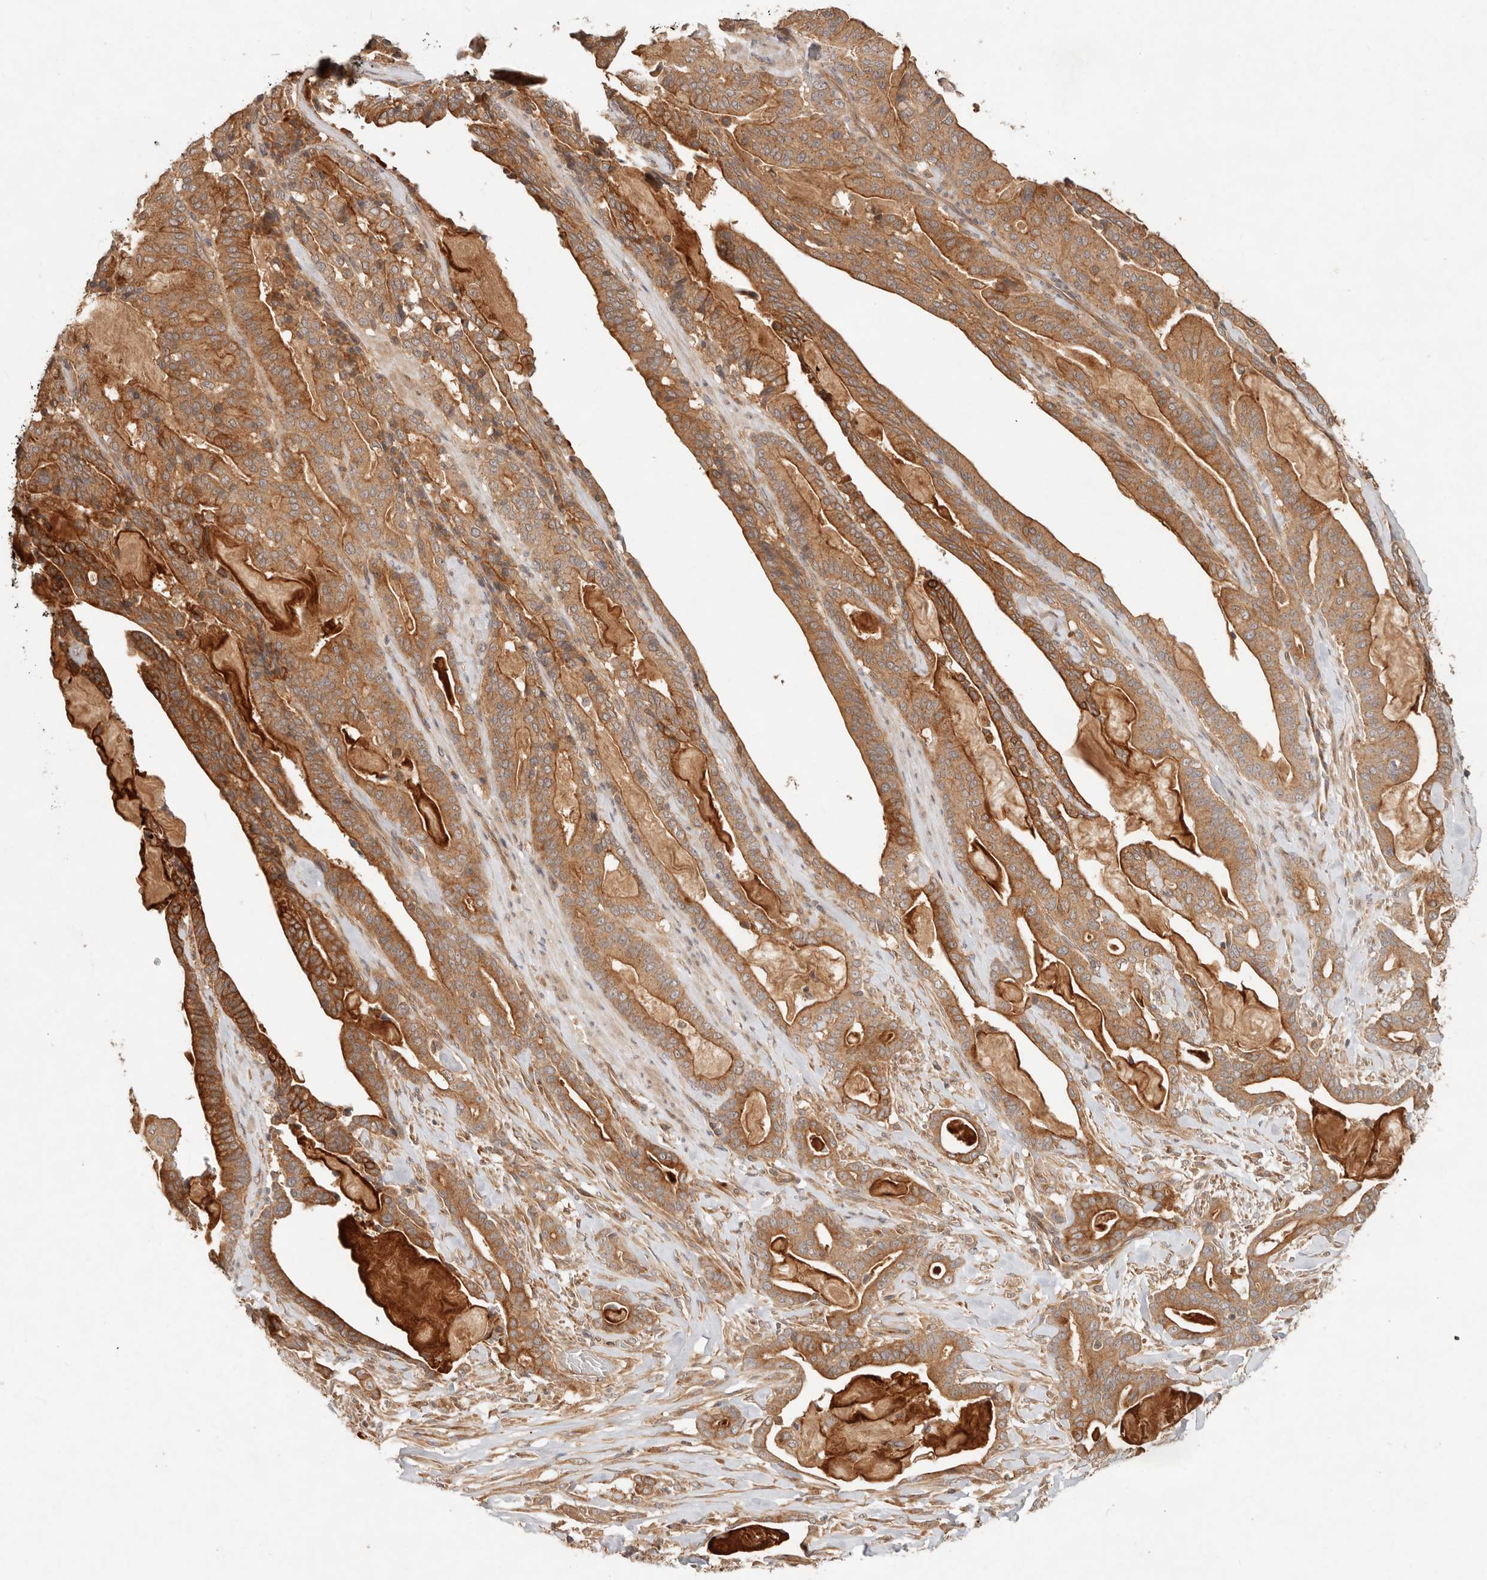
{"staining": {"intensity": "strong", "quantity": ">75%", "location": "cytoplasmic/membranous"}, "tissue": "pancreatic cancer", "cell_type": "Tumor cells", "image_type": "cancer", "snomed": [{"axis": "morphology", "description": "Adenocarcinoma, NOS"}, {"axis": "topography", "description": "Pancreas"}], "caption": "High-magnification brightfield microscopy of adenocarcinoma (pancreatic) stained with DAB (3,3'-diaminobenzidine) (brown) and counterstained with hematoxylin (blue). tumor cells exhibit strong cytoplasmic/membranous positivity is appreciated in approximately>75% of cells.", "gene": "HECTD3", "patient": {"sex": "male", "age": 63}}